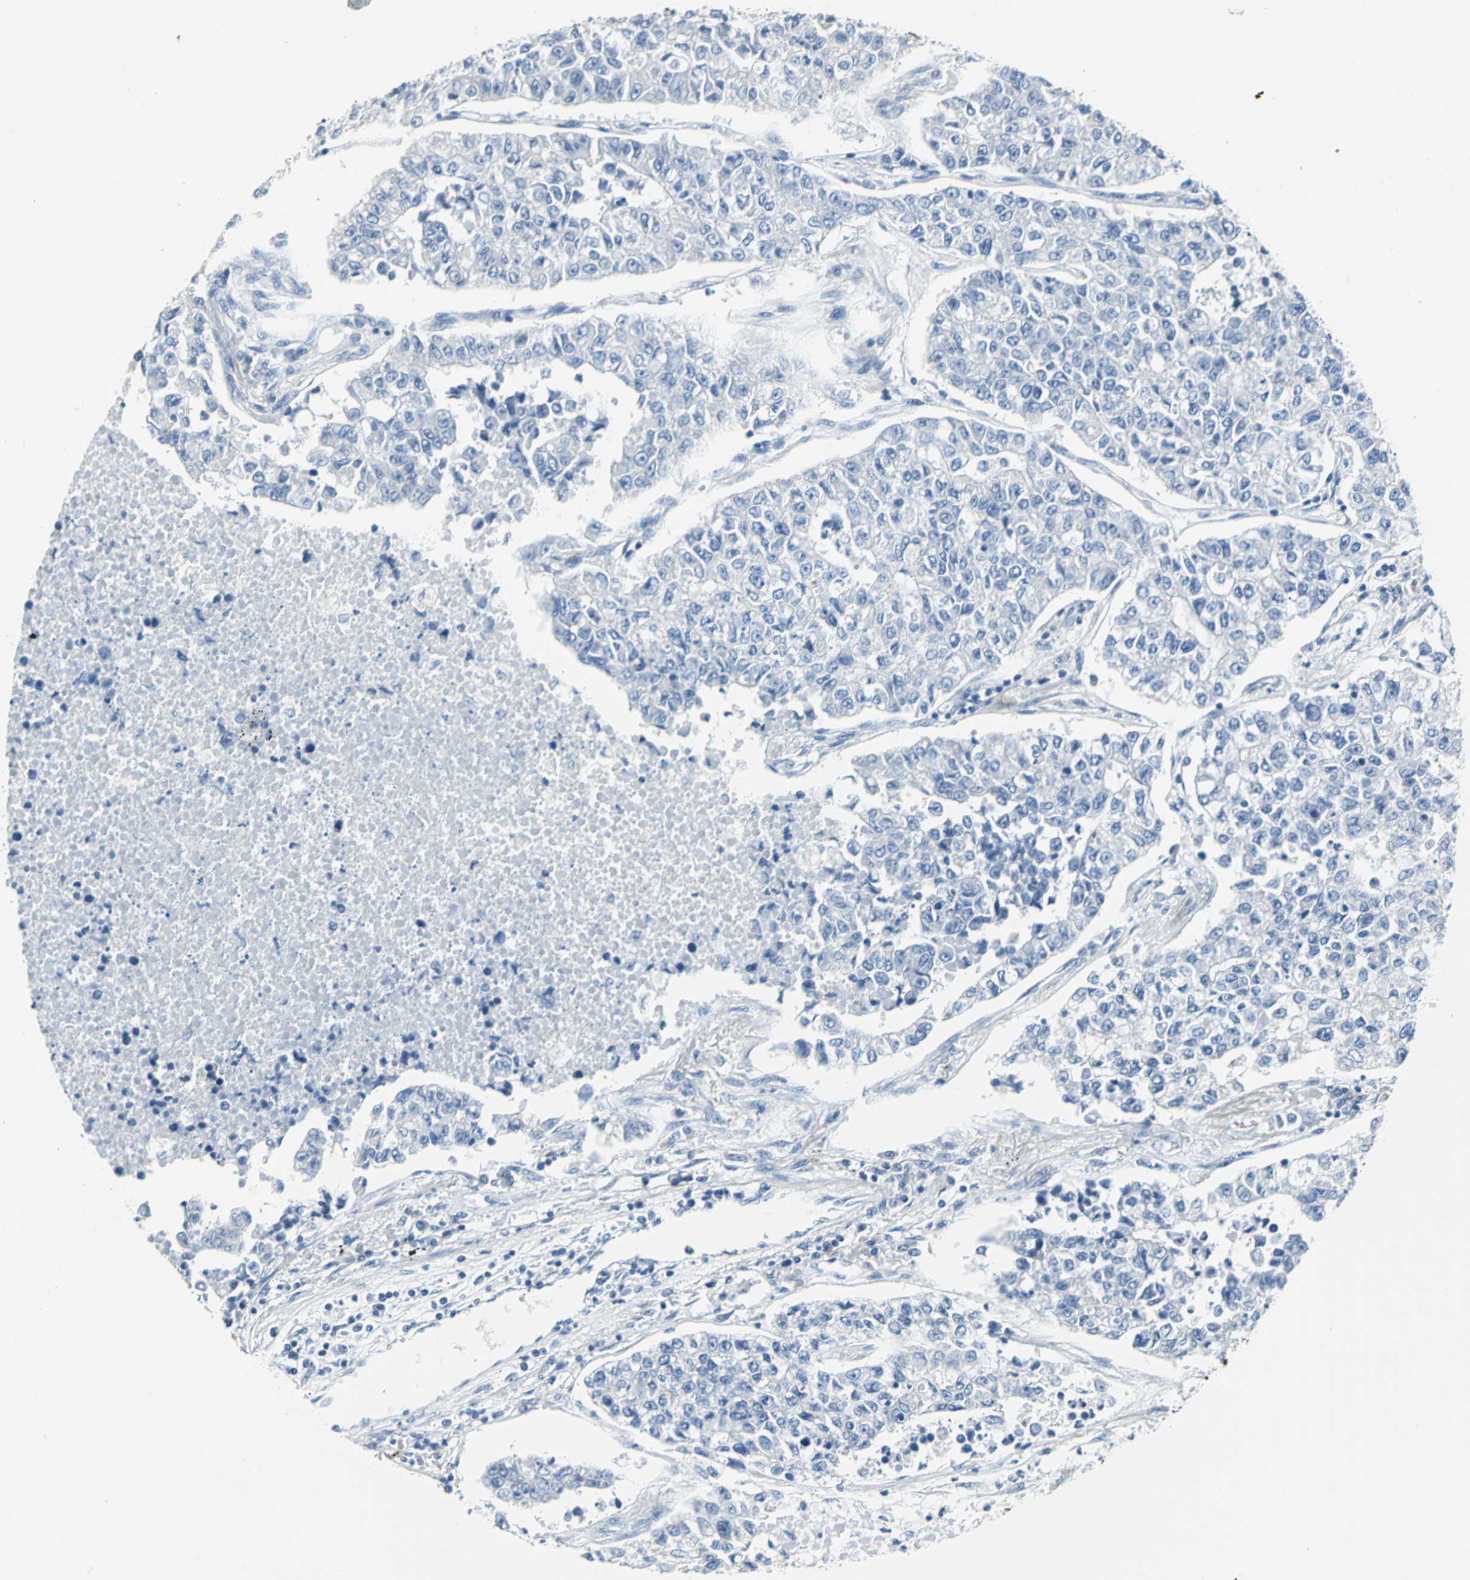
{"staining": {"intensity": "negative", "quantity": "none", "location": "none"}, "tissue": "lung cancer", "cell_type": "Tumor cells", "image_type": "cancer", "snomed": [{"axis": "morphology", "description": "Adenocarcinoma, NOS"}, {"axis": "topography", "description": "Lung"}], "caption": "A high-resolution image shows immunohistochemistry staining of lung cancer, which exhibits no significant positivity in tumor cells.", "gene": "DNAI2", "patient": {"sex": "male", "age": 49}}